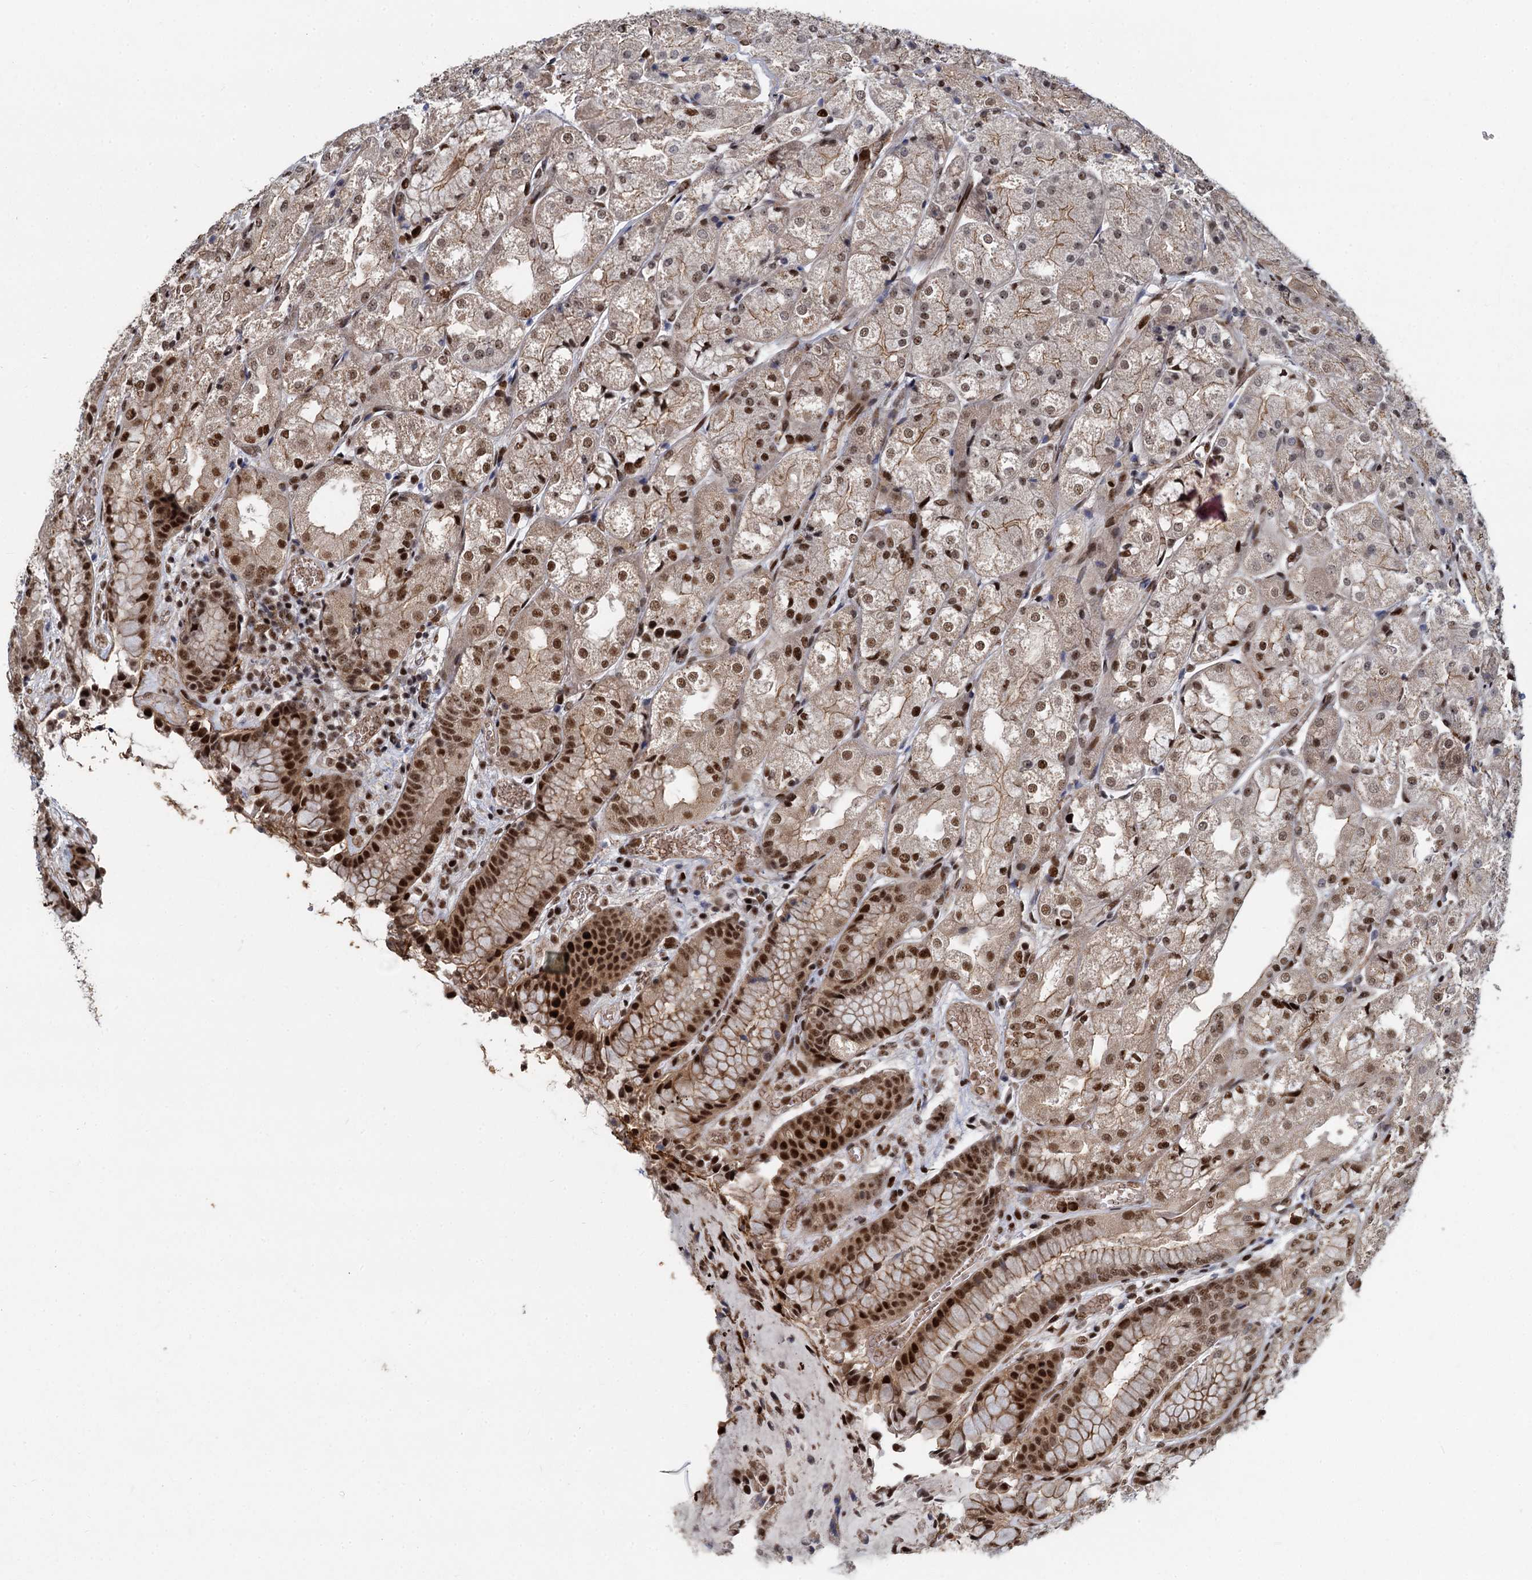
{"staining": {"intensity": "strong", "quantity": ">75%", "location": "nuclear"}, "tissue": "stomach", "cell_type": "Glandular cells", "image_type": "normal", "snomed": [{"axis": "morphology", "description": "Normal tissue, NOS"}, {"axis": "topography", "description": "Stomach, upper"}], "caption": "This photomicrograph displays immunohistochemistry (IHC) staining of normal human stomach, with high strong nuclear positivity in approximately >75% of glandular cells.", "gene": "ANKRD49", "patient": {"sex": "male", "age": 72}}